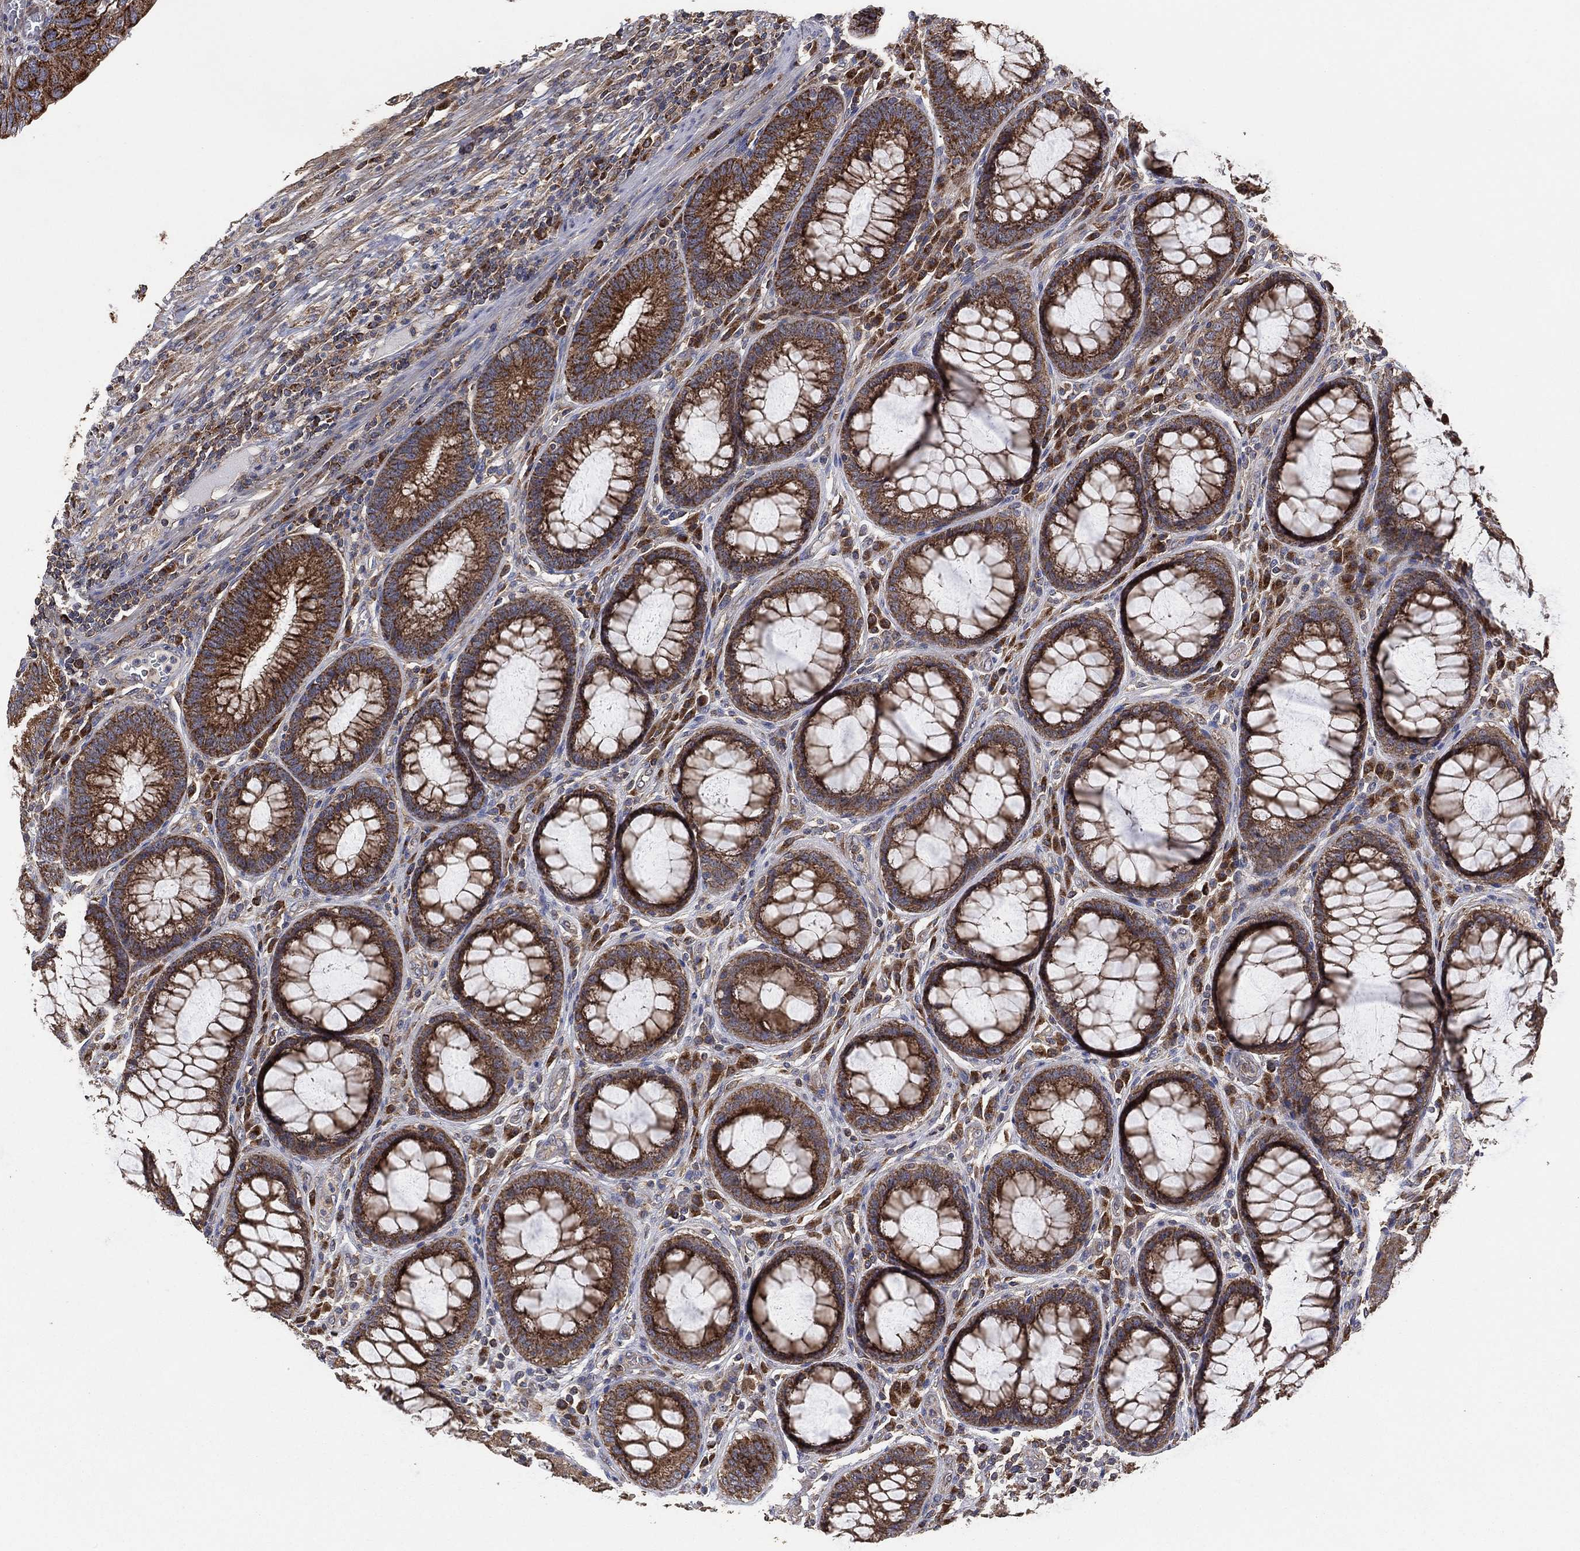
{"staining": {"intensity": "strong", "quantity": "25%-75%", "location": "cytoplasmic/membranous"}, "tissue": "colorectal cancer", "cell_type": "Tumor cells", "image_type": "cancer", "snomed": [{"axis": "morphology", "description": "Adenocarcinoma, NOS"}, {"axis": "topography", "description": "Colon"}], "caption": "Colorectal cancer (adenocarcinoma) stained with immunohistochemistry (IHC) displays strong cytoplasmic/membranous staining in approximately 25%-75% of tumor cells. (DAB IHC with brightfield microscopy, high magnification).", "gene": "LIMD1", "patient": {"sex": "female", "age": 67}}